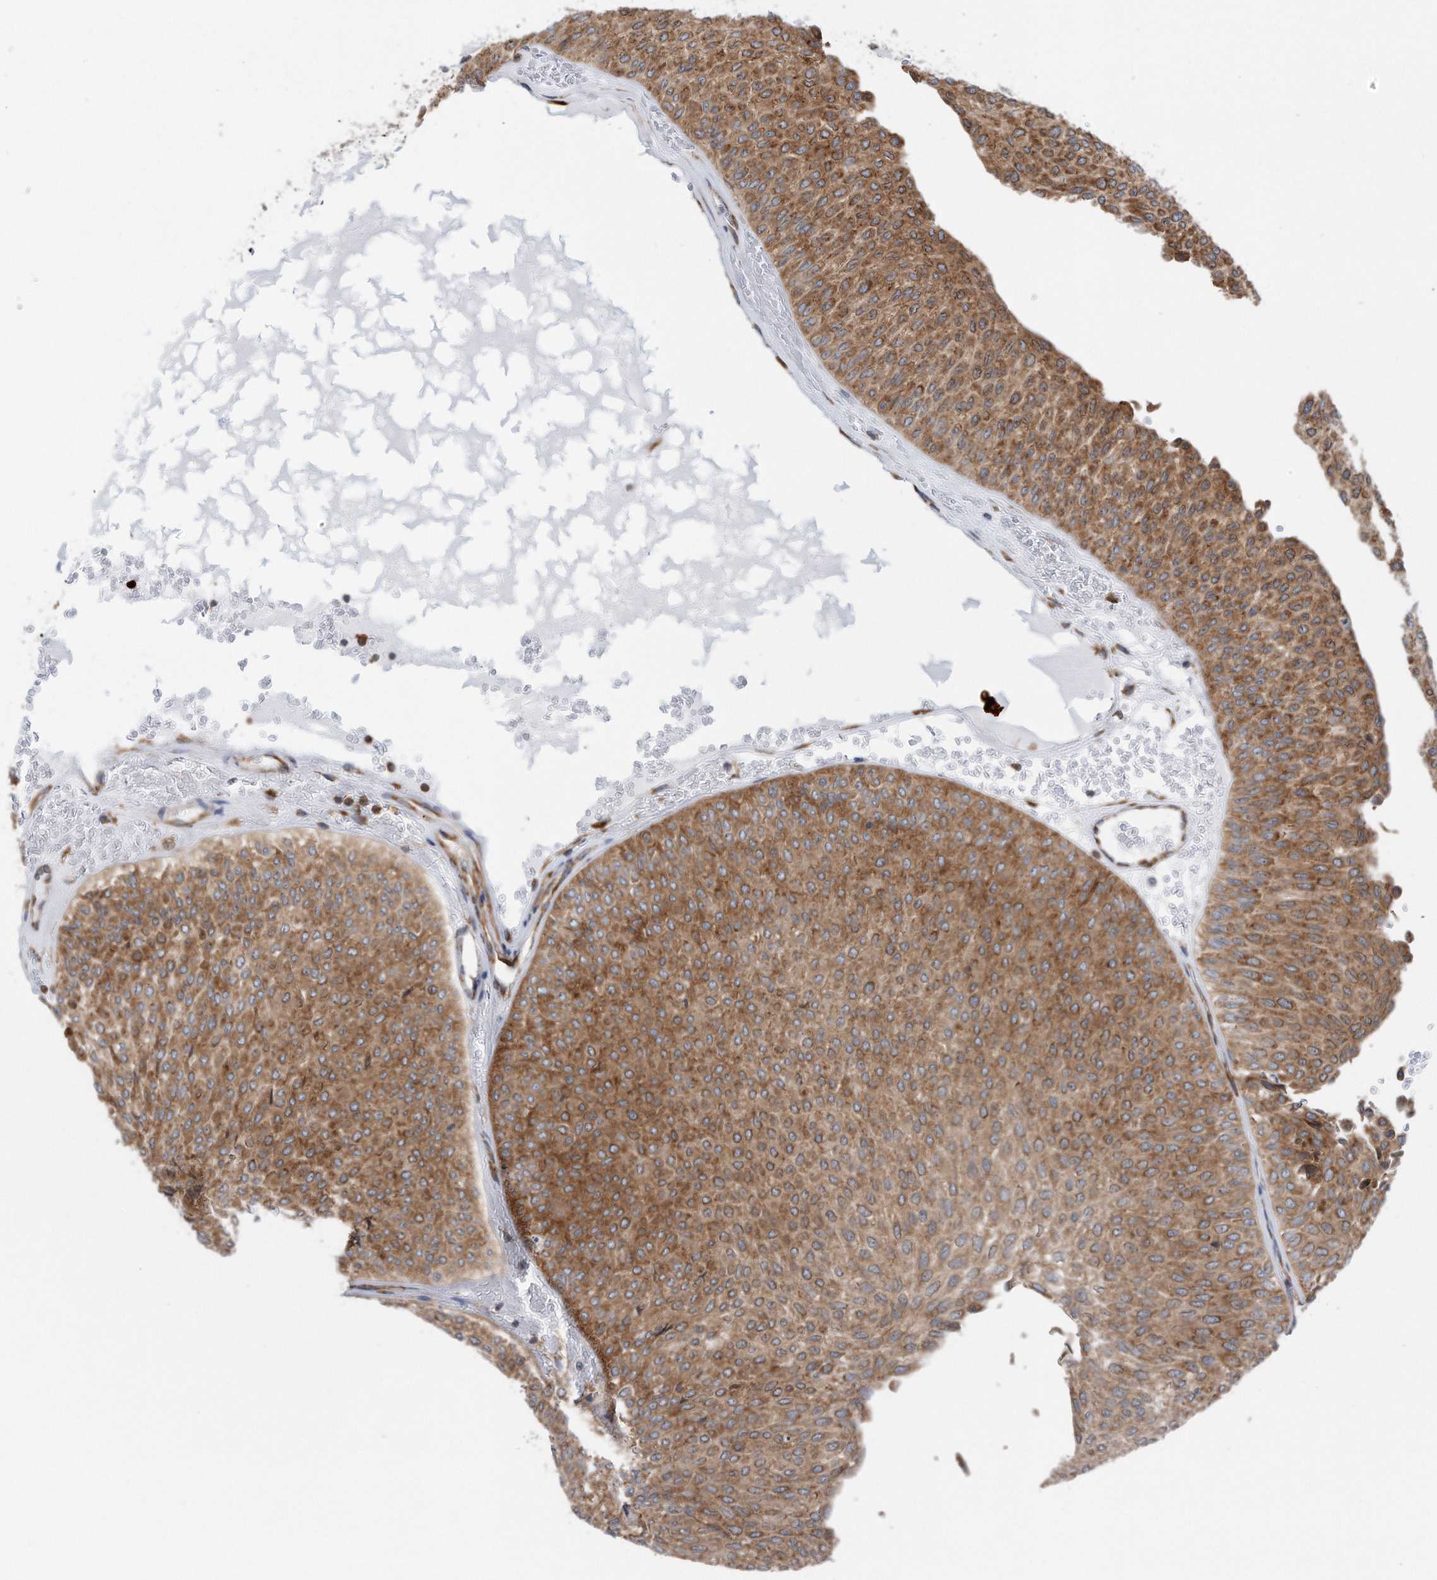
{"staining": {"intensity": "moderate", "quantity": ">75%", "location": "cytoplasmic/membranous"}, "tissue": "urothelial cancer", "cell_type": "Tumor cells", "image_type": "cancer", "snomed": [{"axis": "morphology", "description": "Urothelial carcinoma, Low grade"}, {"axis": "topography", "description": "Urinary bladder"}], "caption": "DAB (3,3'-diaminobenzidine) immunohistochemical staining of low-grade urothelial carcinoma exhibits moderate cytoplasmic/membranous protein expression in approximately >75% of tumor cells. The staining was performed using DAB, with brown indicating positive protein expression. Nuclei are stained blue with hematoxylin.", "gene": "RPL26L1", "patient": {"sex": "male", "age": 78}}